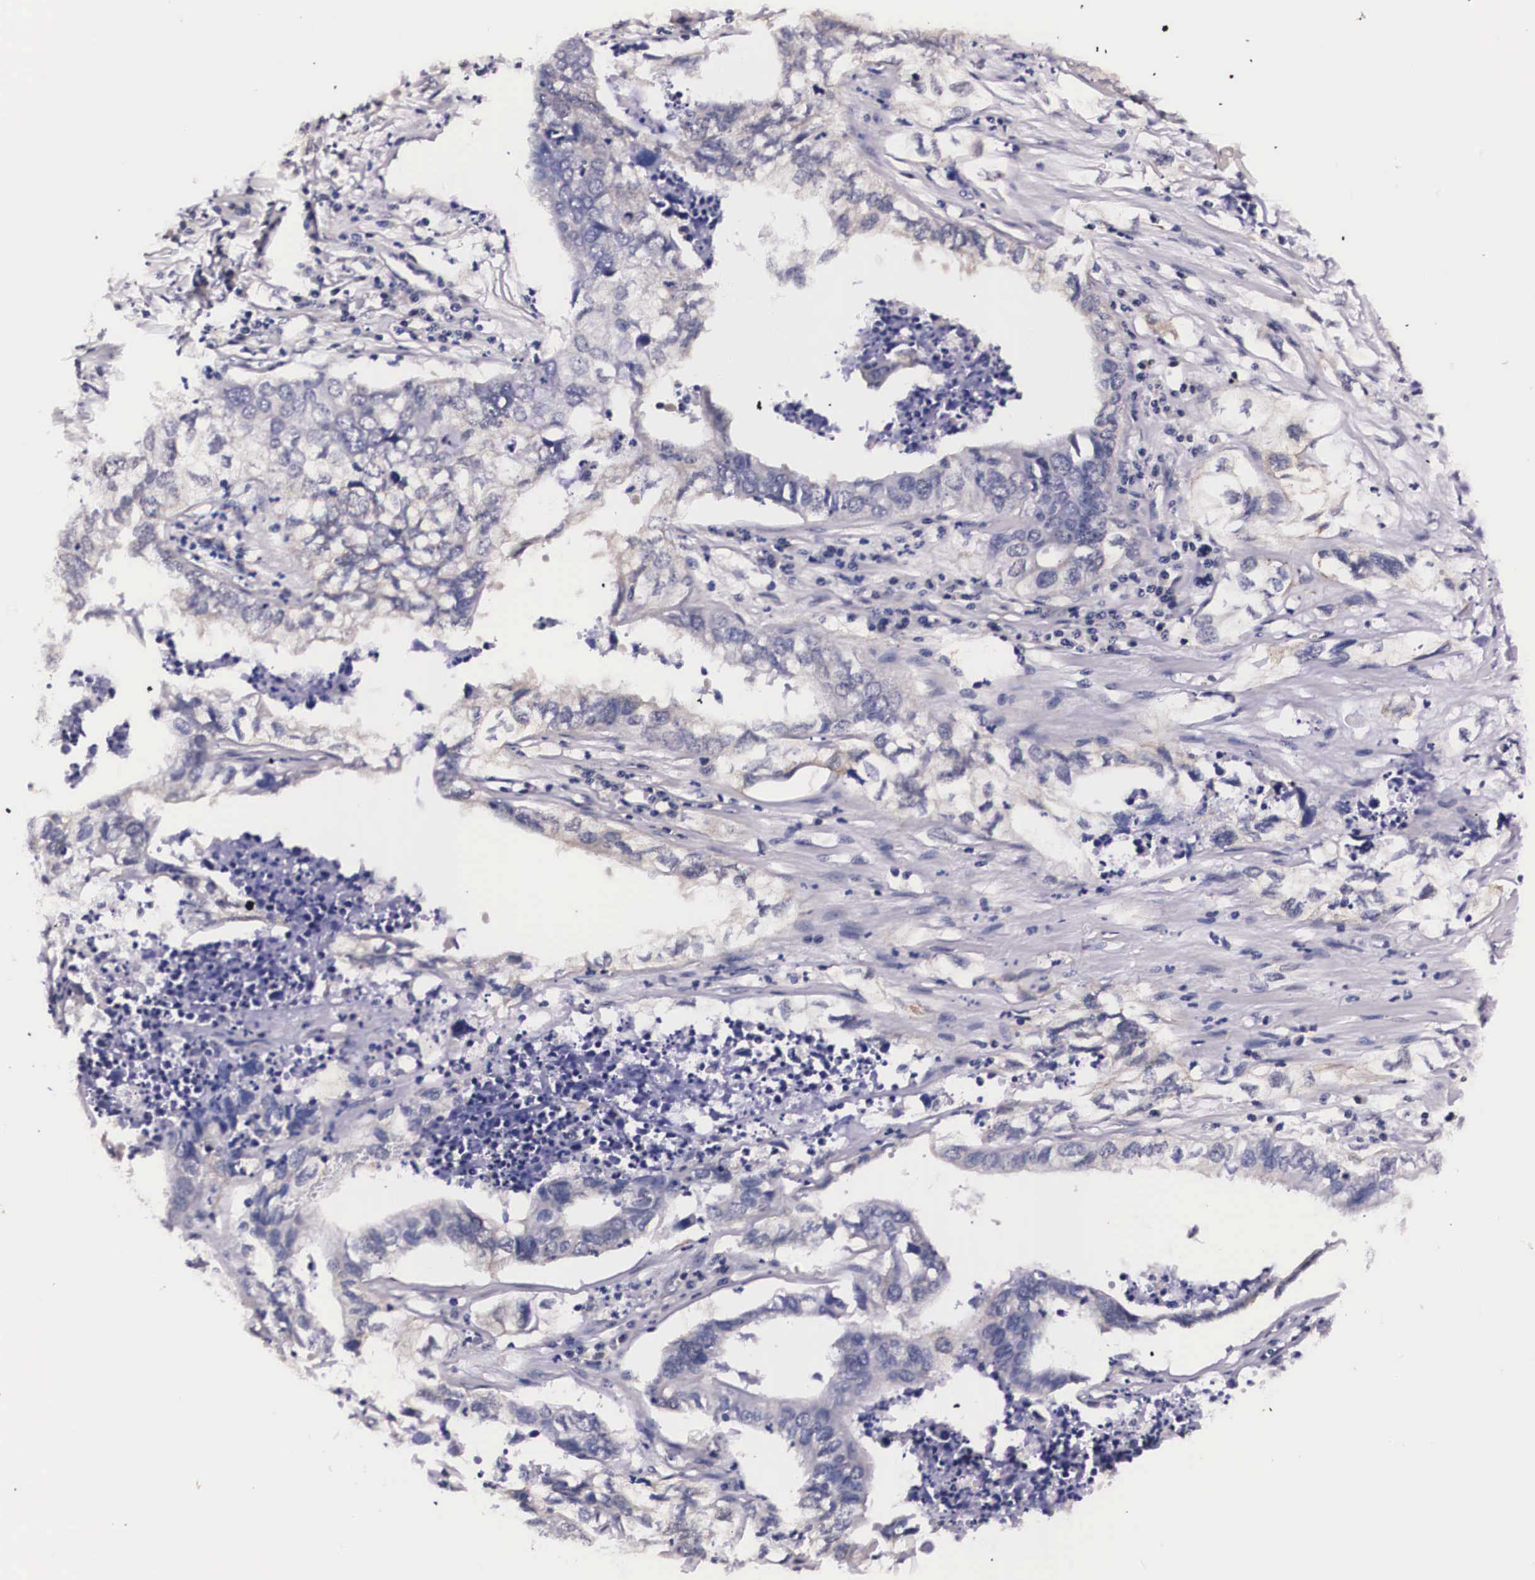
{"staining": {"intensity": "negative", "quantity": "none", "location": "none"}, "tissue": "lung cancer", "cell_type": "Tumor cells", "image_type": "cancer", "snomed": [{"axis": "morphology", "description": "Adenocarcinoma, NOS"}, {"axis": "topography", "description": "Lung"}], "caption": "Immunohistochemical staining of adenocarcinoma (lung) reveals no significant positivity in tumor cells. The staining is performed using DAB (3,3'-diaminobenzidine) brown chromogen with nuclei counter-stained in using hematoxylin.", "gene": "PHETA2", "patient": {"sex": "male", "age": 48}}